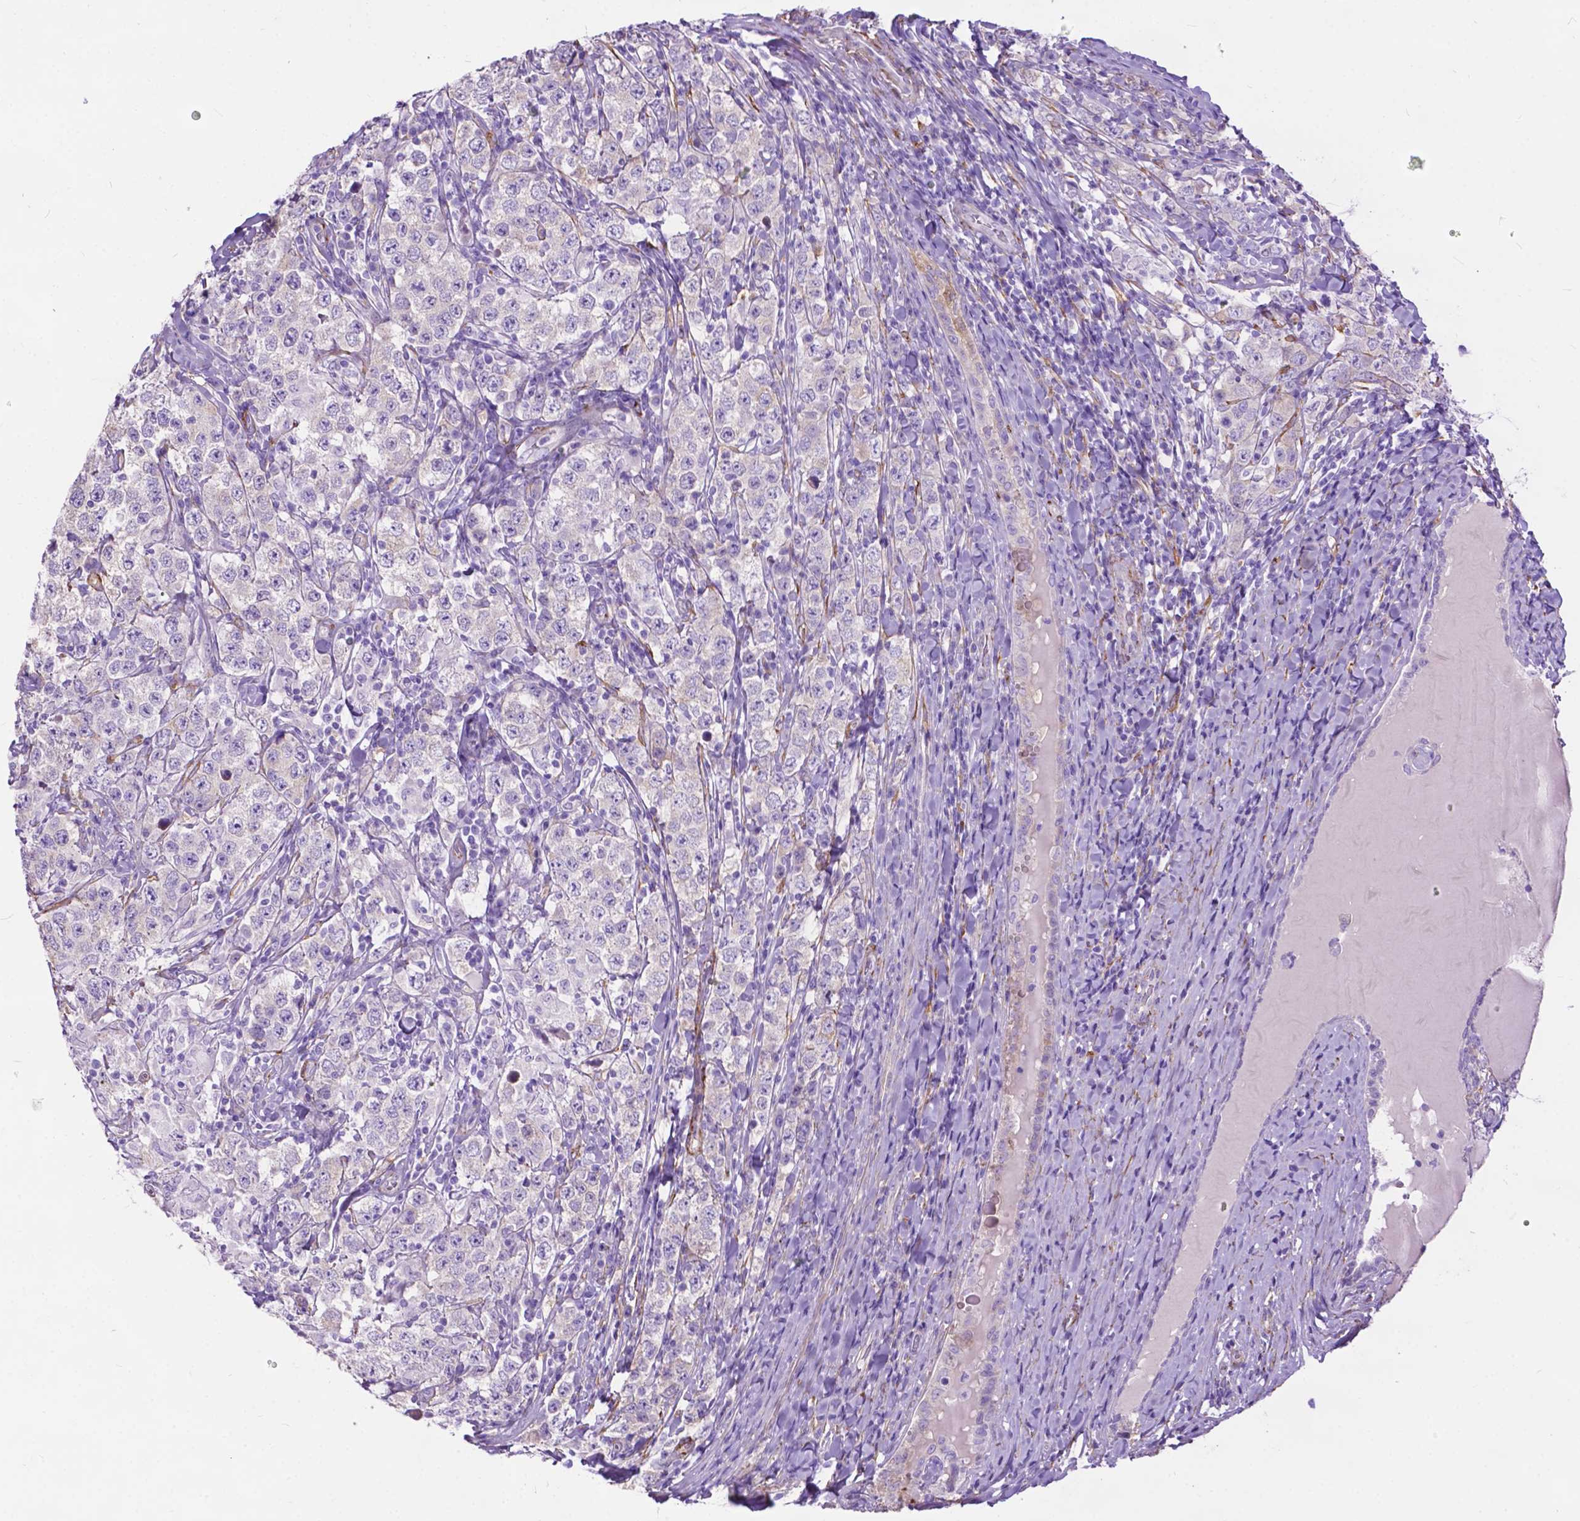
{"staining": {"intensity": "negative", "quantity": "none", "location": "none"}, "tissue": "testis cancer", "cell_type": "Tumor cells", "image_type": "cancer", "snomed": [{"axis": "morphology", "description": "Seminoma, NOS"}, {"axis": "morphology", "description": "Carcinoma, Embryonal, NOS"}, {"axis": "topography", "description": "Testis"}], "caption": "IHC photomicrograph of human testis cancer (embryonal carcinoma) stained for a protein (brown), which shows no positivity in tumor cells. Brightfield microscopy of immunohistochemistry (IHC) stained with DAB (3,3'-diaminobenzidine) (brown) and hematoxylin (blue), captured at high magnification.", "gene": "PCDHA12", "patient": {"sex": "male", "age": 41}}